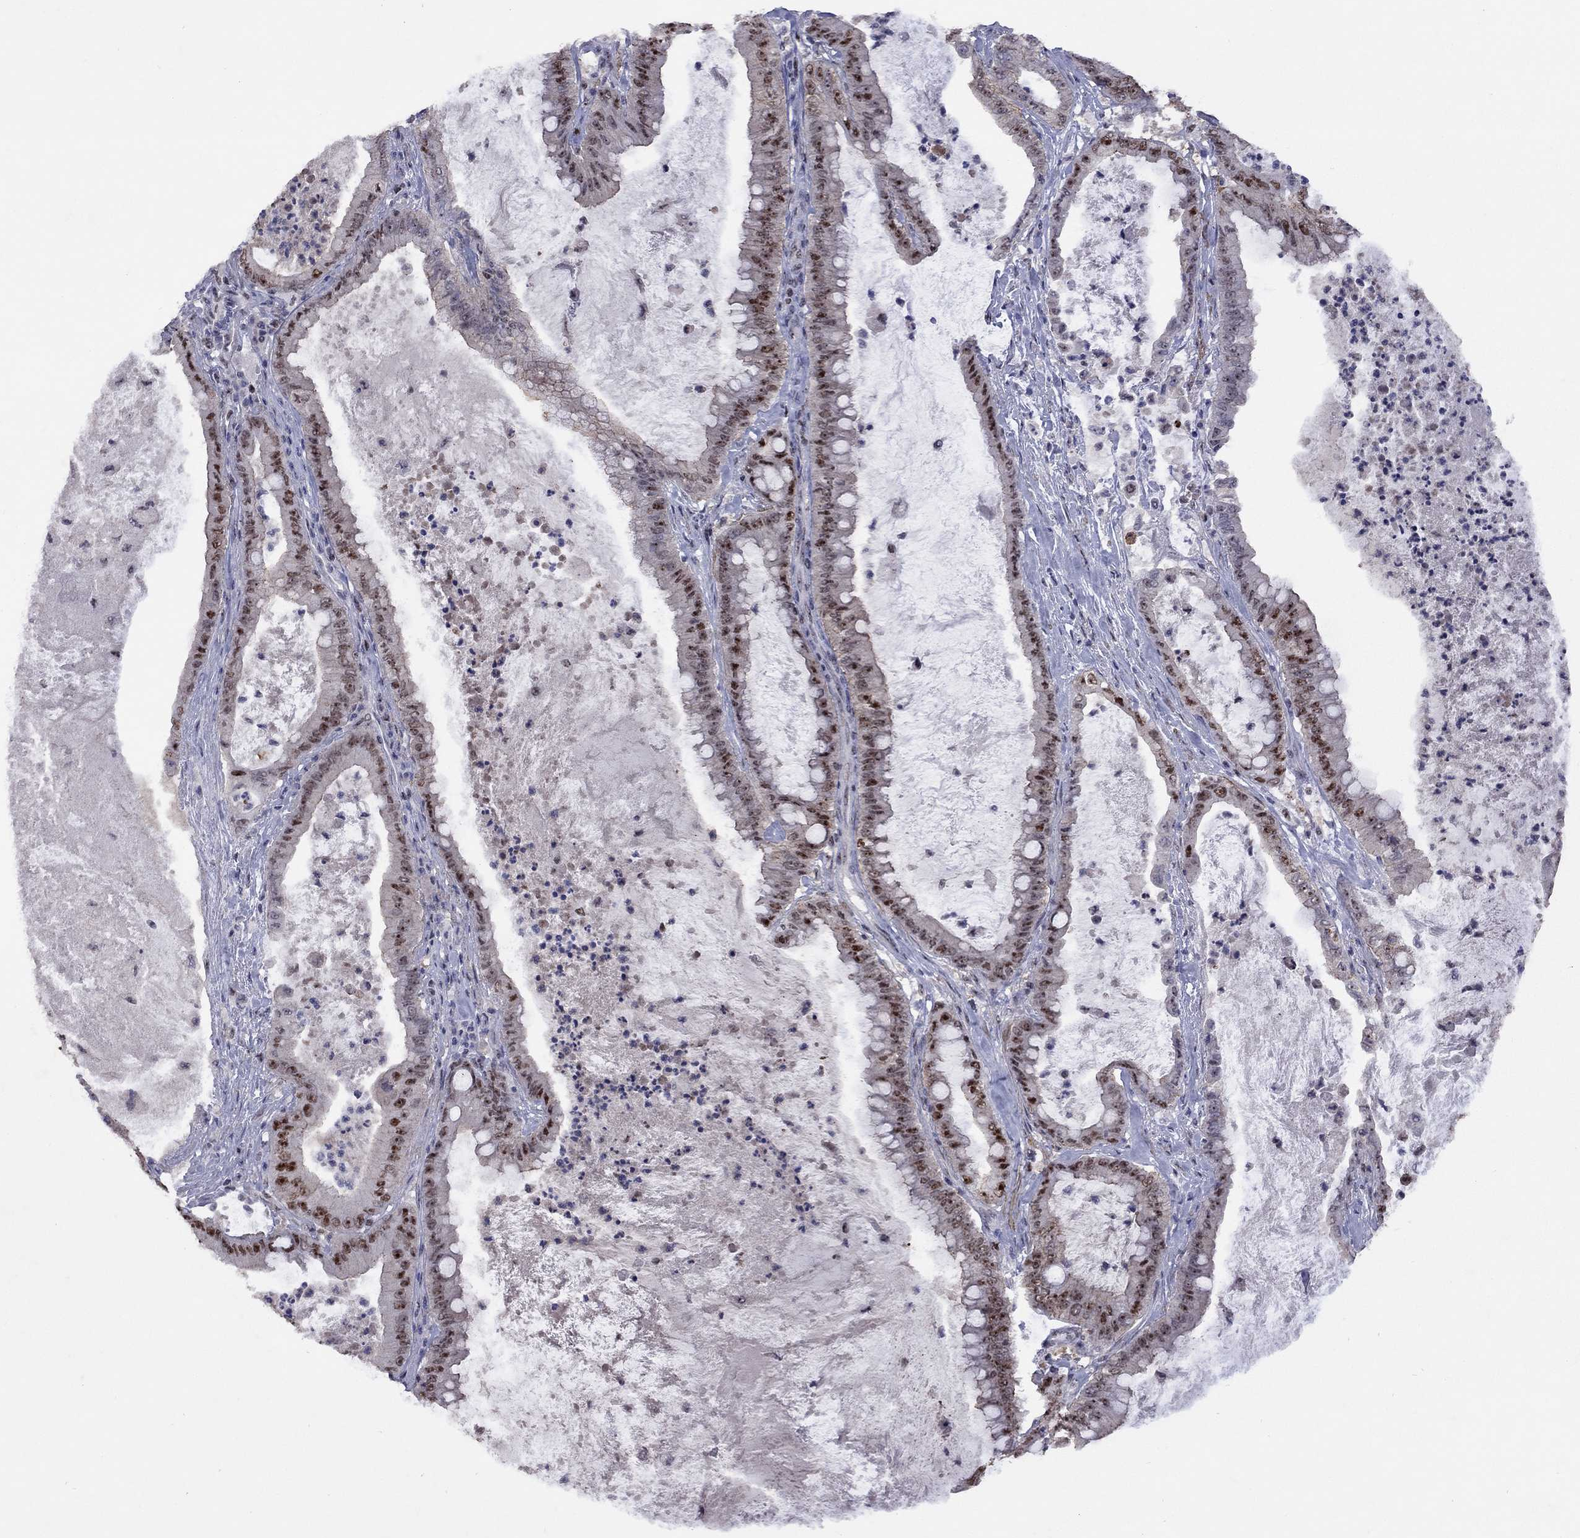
{"staining": {"intensity": "strong", "quantity": "25%-75%", "location": "nuclear"}, "tissue": "pancreatic cancer", "cell_type": "Tumor cells", "image_type": "cancer", "snomed": [{"axis": "morphology", "description": "Adenocarcinoma, NOS"}, {"axis": "topography", "description": "Pancreas"}], "caption": "Immunohistochemical staining of human pancreatic cancer demonstrates strong nuclear protein staining in approximately 25%-75% of tumor cells. (DAB (3,3'-diaminobenzidine) IHC, brown staining for protein, blue staining for nuclei).", "gene": "SPOUT1", "patient": {"sex": "male", "age": 71}}